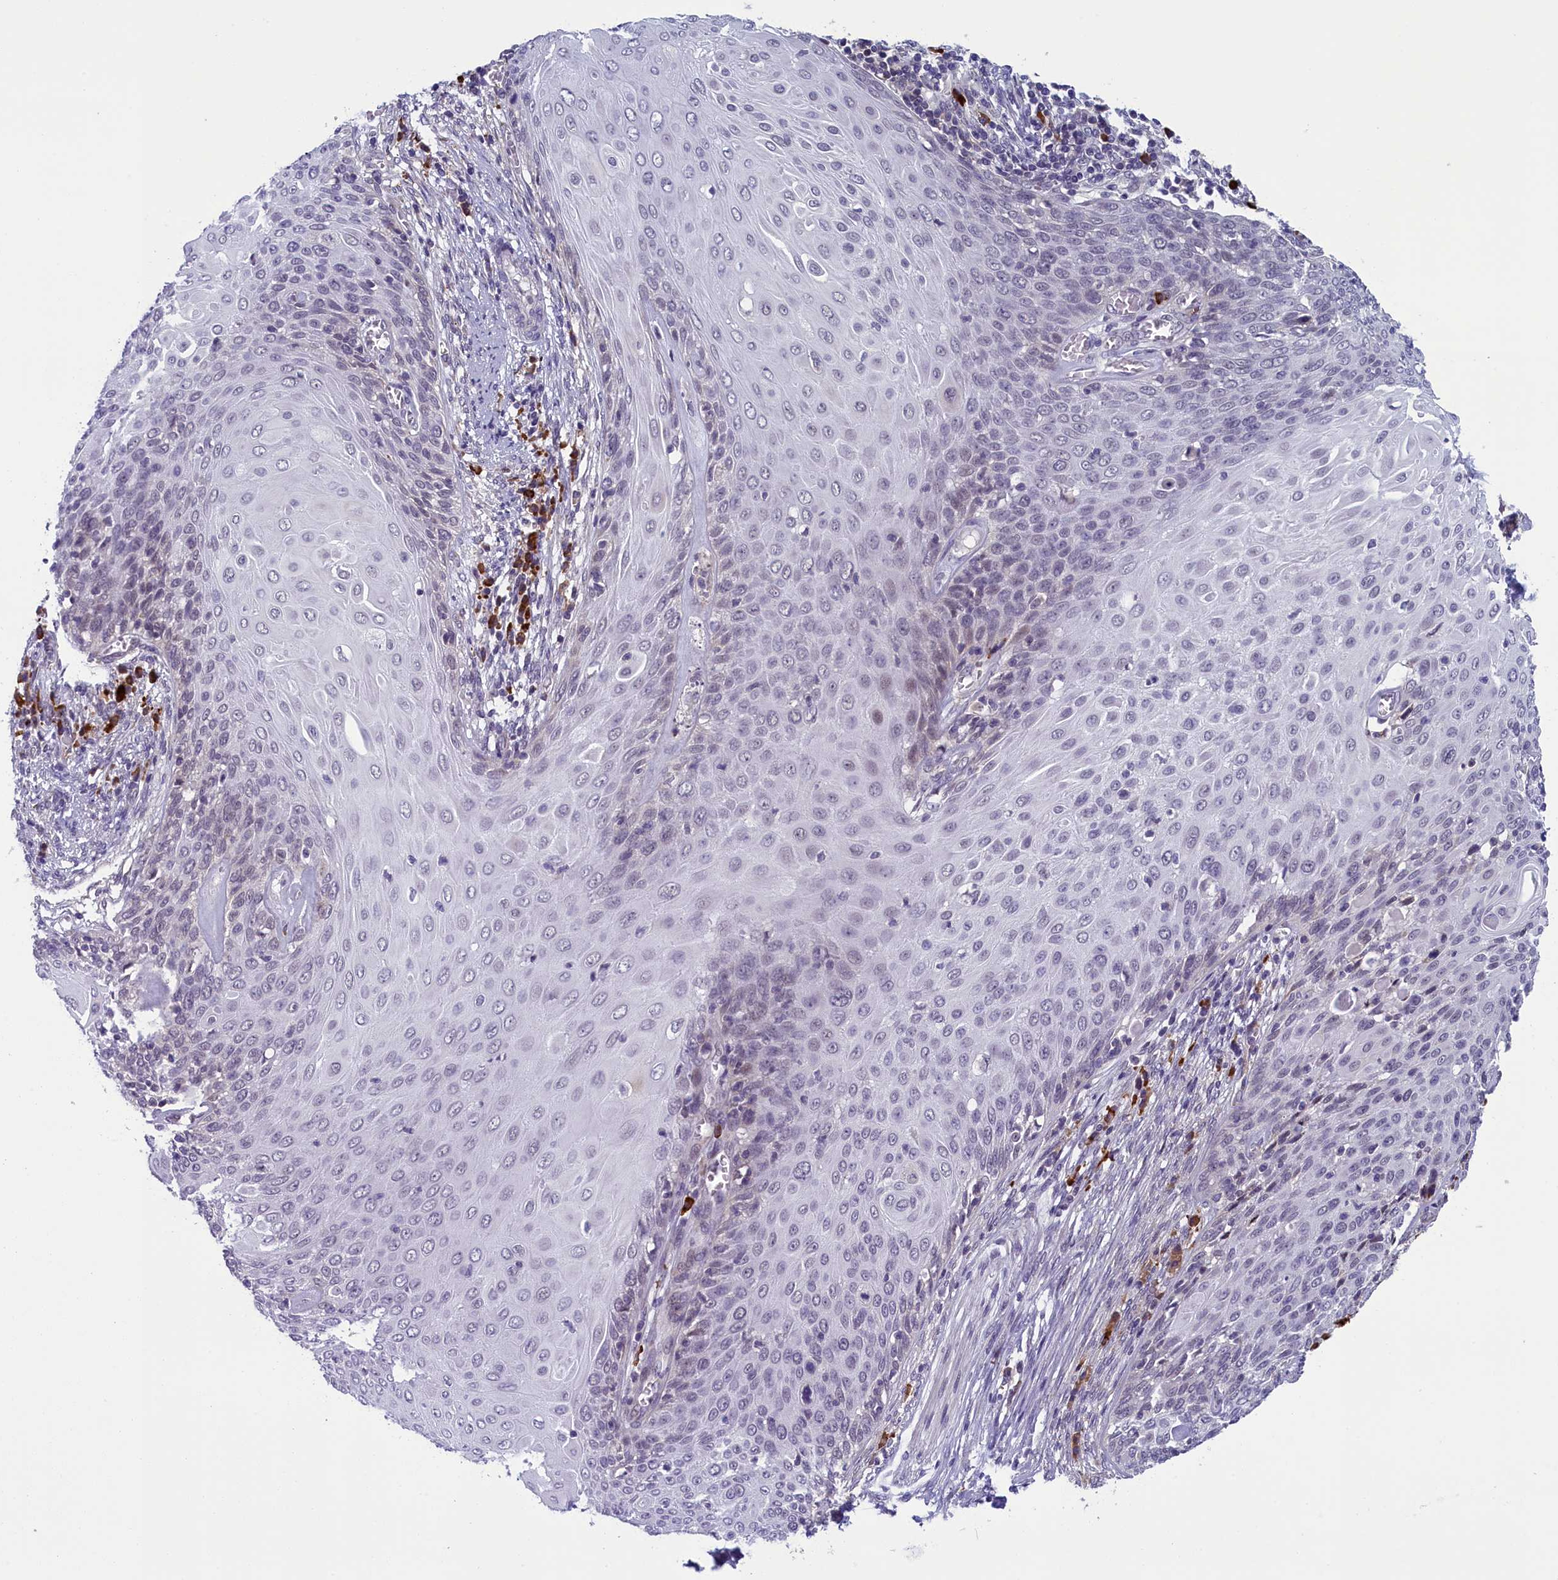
{"staining": {"intensity": "negative", "quantity": "none", "location": "none"}, "tissue": "cervical cancer", "cell_type": "Tumor cells", "image_type": "cancer", "snomed": [{"axis": "morphology", "description": "Squamous cell carcinoma, NOS"}, {"axis": "topography", "description": "Cervix"}], "caption": "Tumor cells show no significant protein positivity in cervical squamous cell carcinoma.", "gene": "CNEP1R1", "patient": {"sex": "female", "age": 39}}